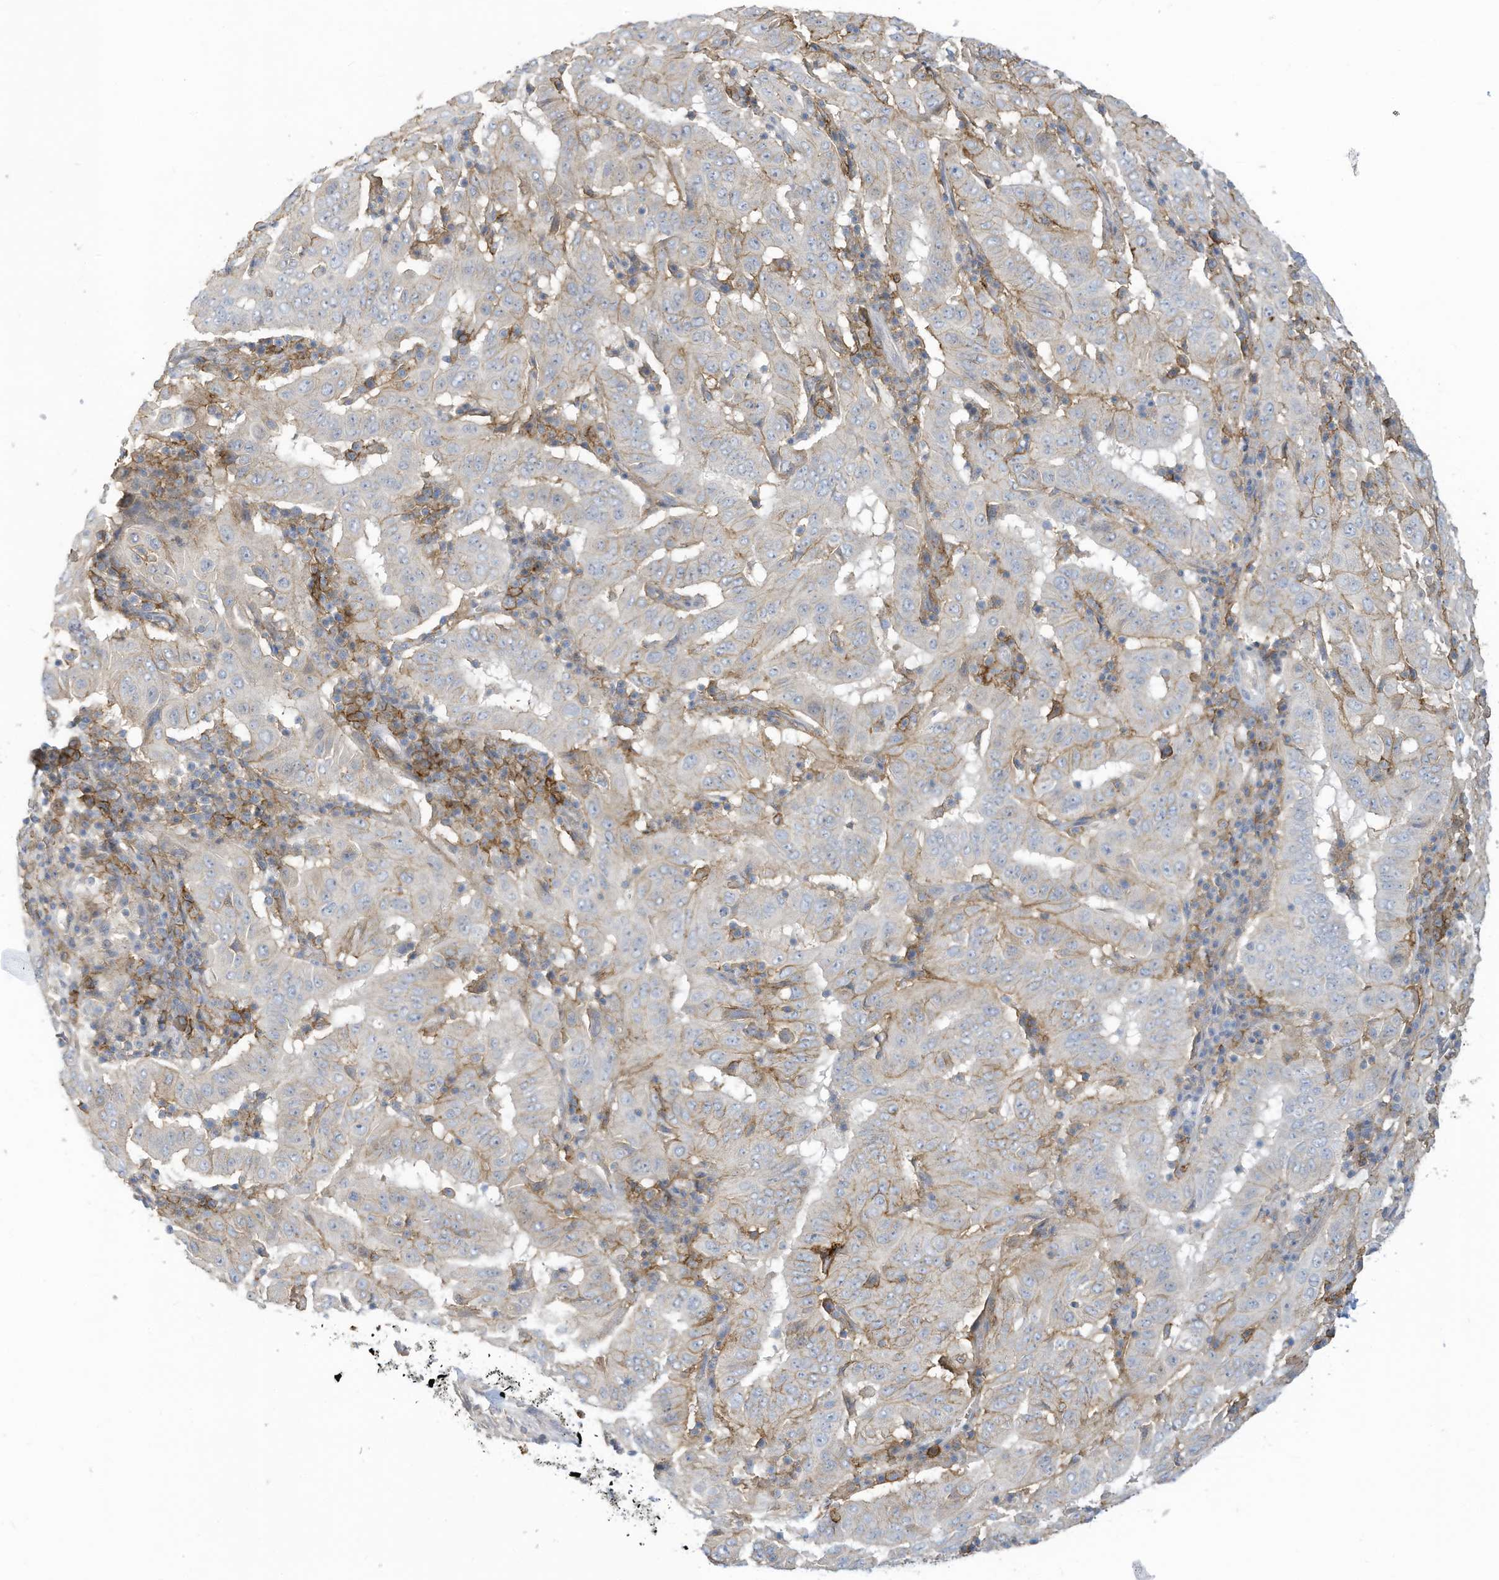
{"staining": {"intensity": "weak", "quantity": "25%-75%", "location": "cytoplasmic/membranous"}, "tissue": "pancreatic cancer", "cell_type": "Tumor cells", "image_type": "cancer", "snomed": [{"axis": "morphology", "description": "Adenocarcinoma, NOS"}, {"axis": "topography", "description": "Pancreas"}], "caption": "Approximately 25%-75% of tumor cells in human pancreatic adenocarcinoma exhibit weak cytoplasmic/membranous protein expression as visualized by brown immunohistochemical staining.", "gene": "SLC1A5", "patient": {"sex": "male", "age": 63}}